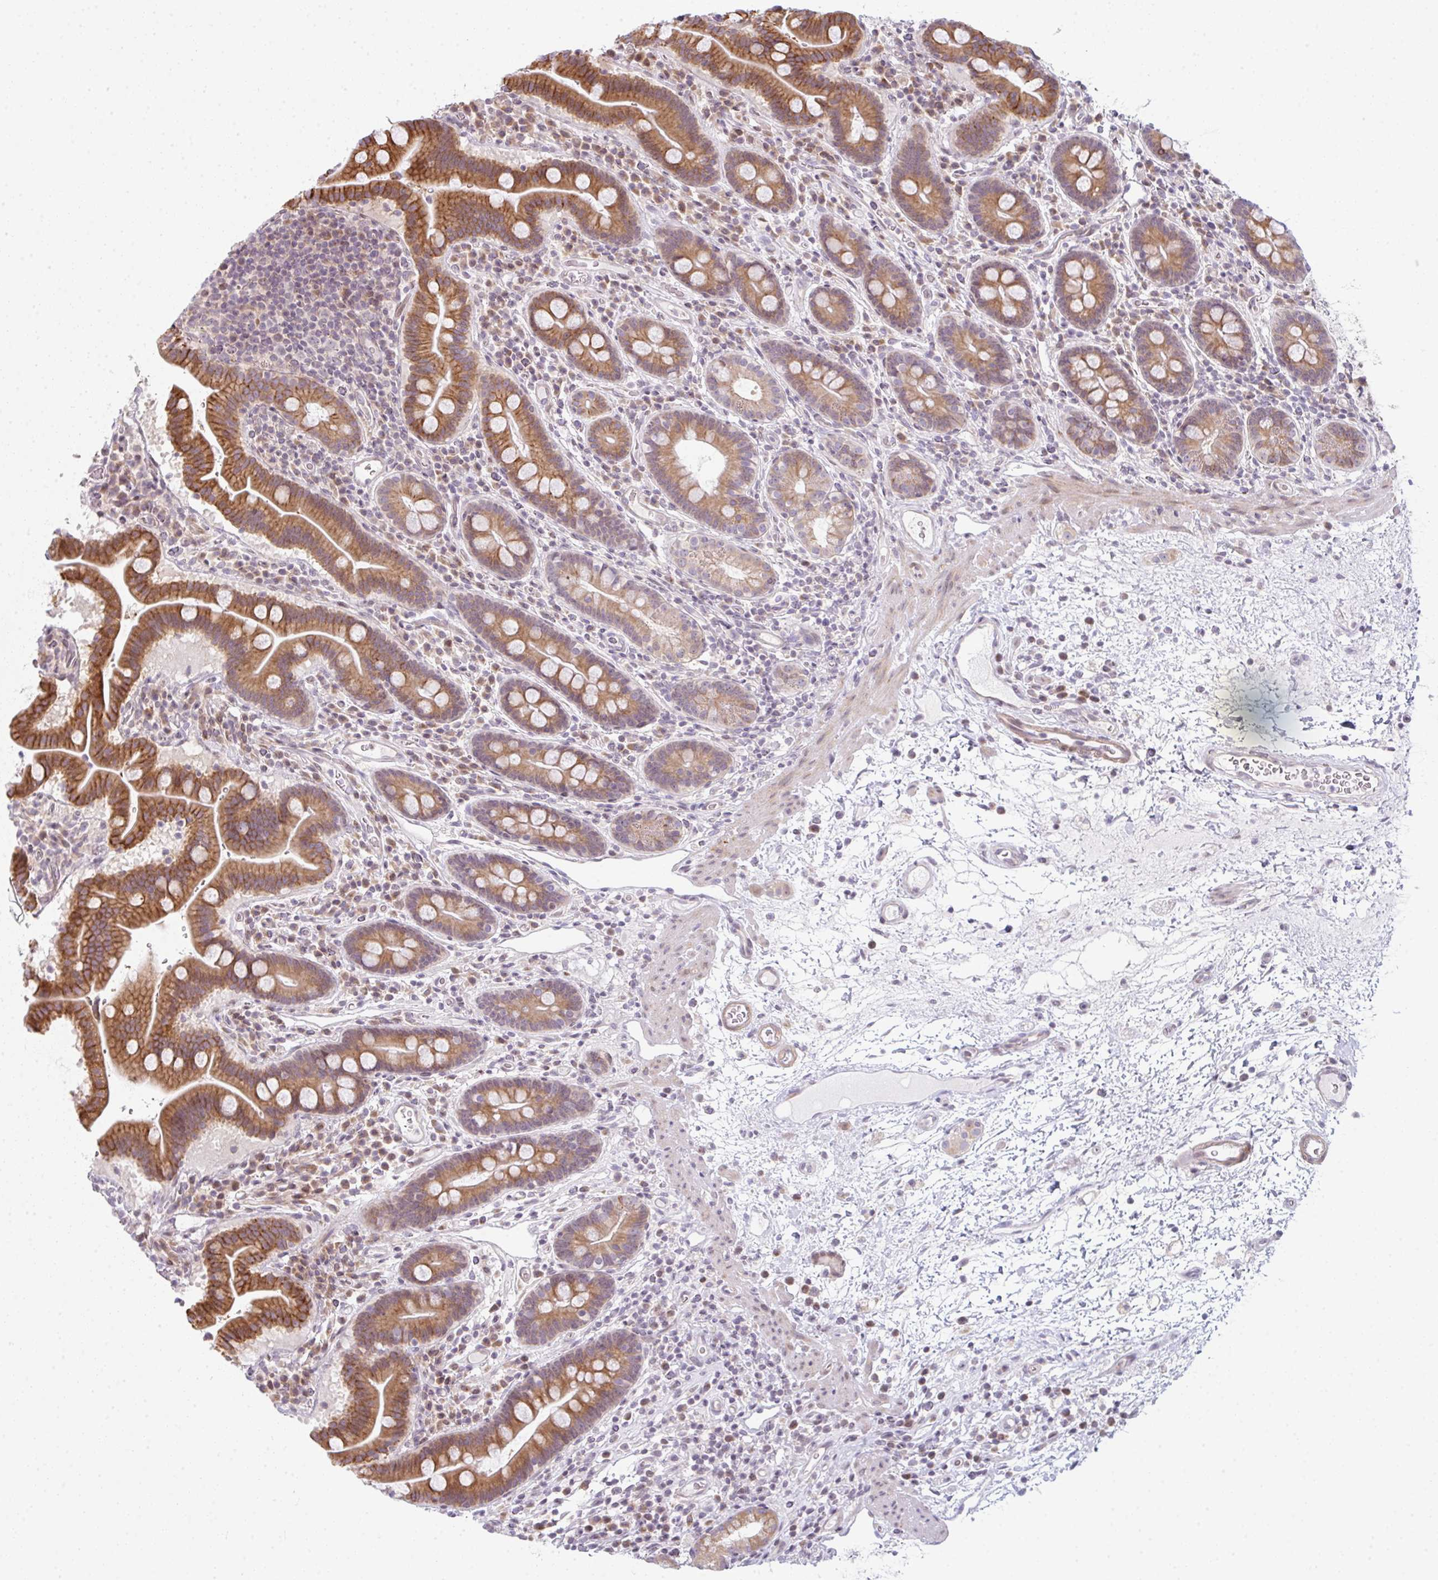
{"staining": {"intensity": "moderate", "quantity": ">75%", "location": "cytoplasmic/membranous"}, "tissue": "small intestine", "cell_type": "Glandular cells", "image_type": "normal", "snomed": [{"axis": "morphology", "description": "Normal tissue, NOS"}, {"axis": "topography", "description": "Small intestine"}], "caption": "Immunohistochemistry (IHC) image of benign small intestine stained for a protein (brown), which demonstrates medium levels of moderate cytoplasmic/membranous expression in about >75% of glandular cells.", "gene": "TMEM237", "patient": {"sex": "male", "age": 26}}